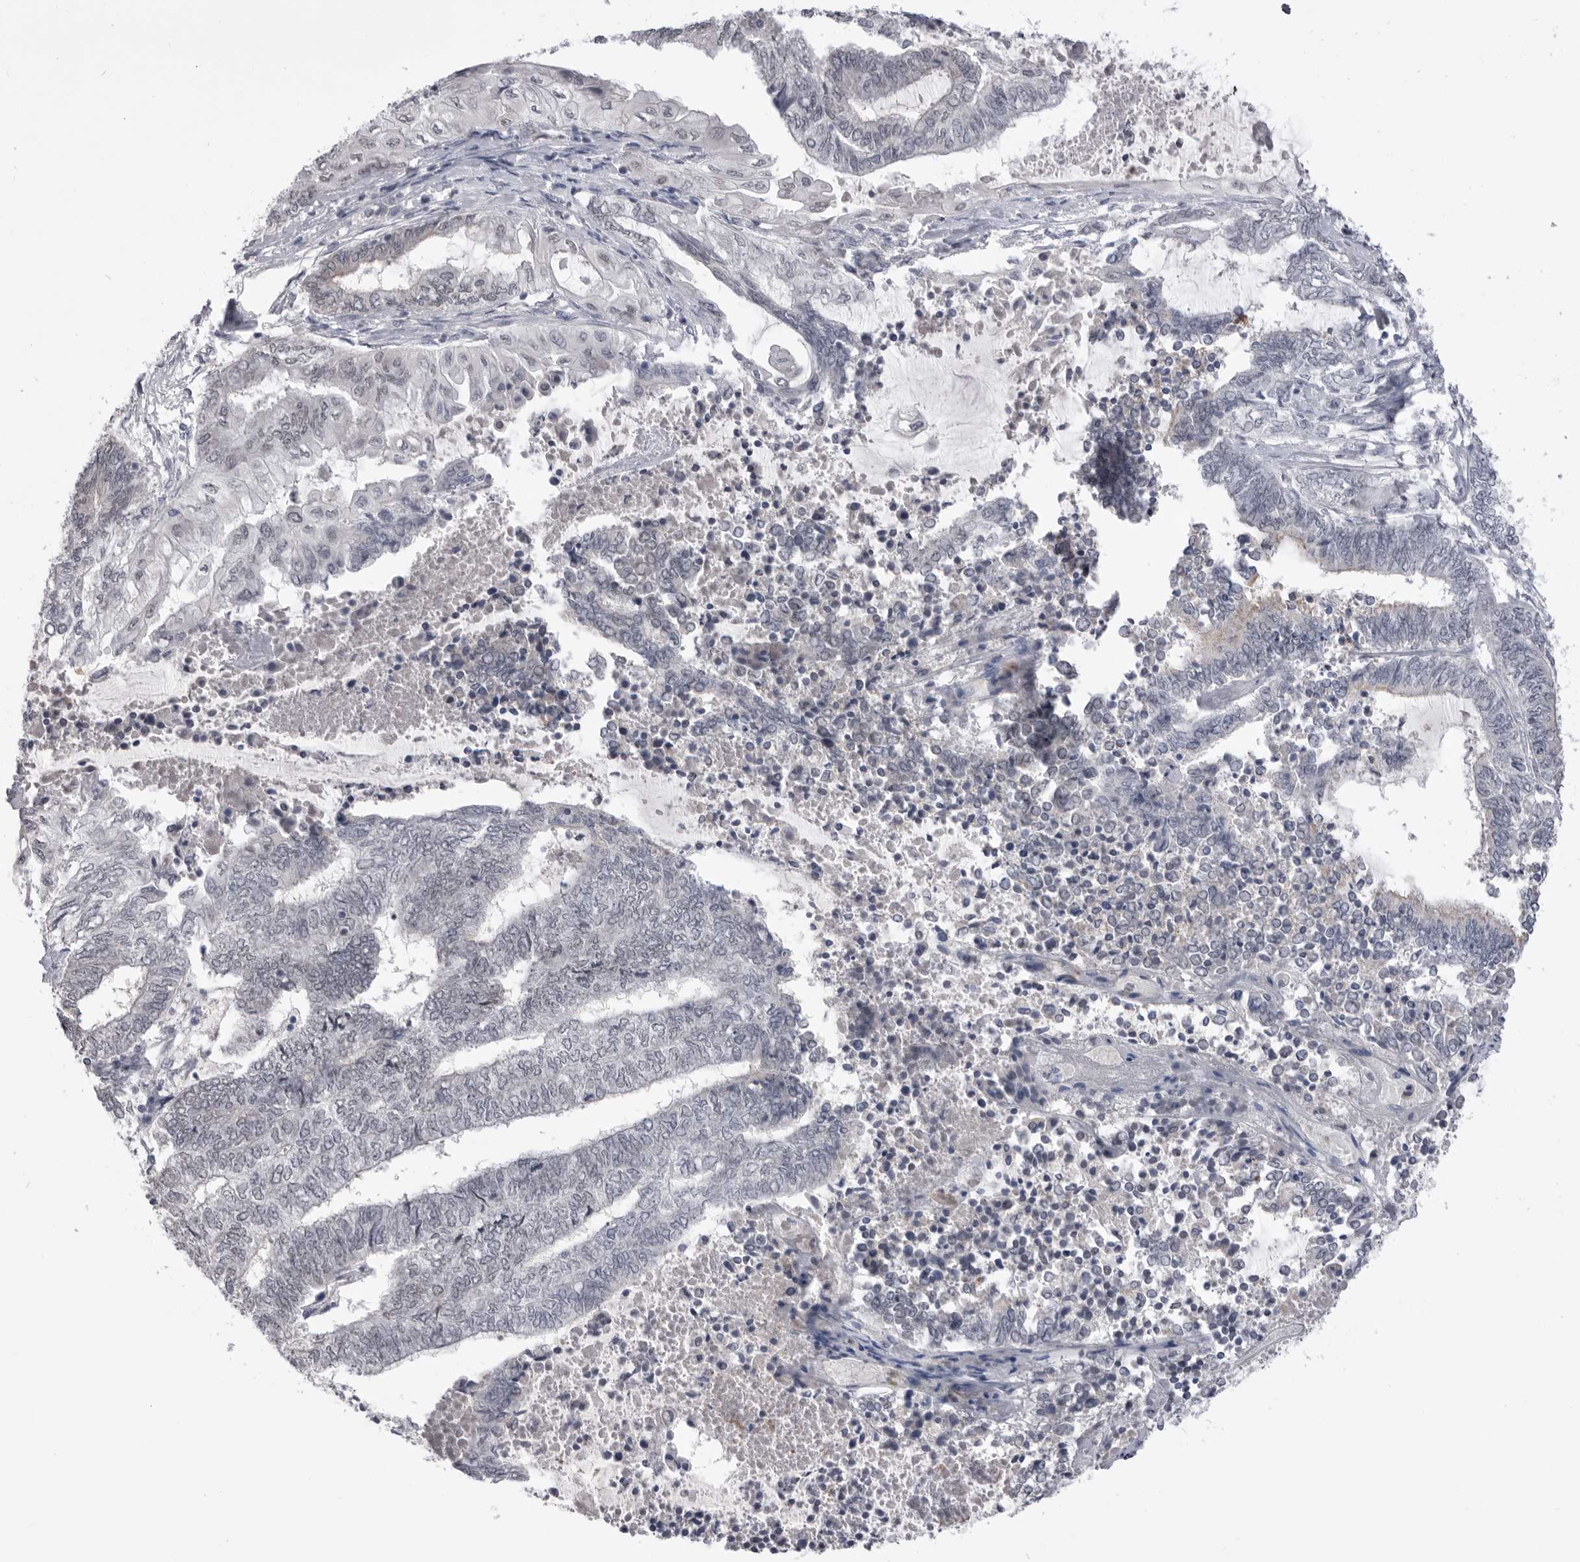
{"staining": {"intensity": "negative", "quantity": "none", "location": "none"}, "tissue": "endometrial cancer", "cell_type": "Tumor cells", "image_type": "cancer", "snomed": [{"axis": "morphology", "description": "Adenocarcinoma, NOS"}, {"axis": "topography", "description": "Uterus"}, {"axis": "topography", "description": "Endometrium"}], "caption": "High power microscopy histopathology image of an immunohistochemistry micrograph of endometrial cancer (adenocarcinoma), revealing no significant positivity in tumor cells.", "gene": "ZBTB7B", "patient": {"sex": "female", "age": 70}}